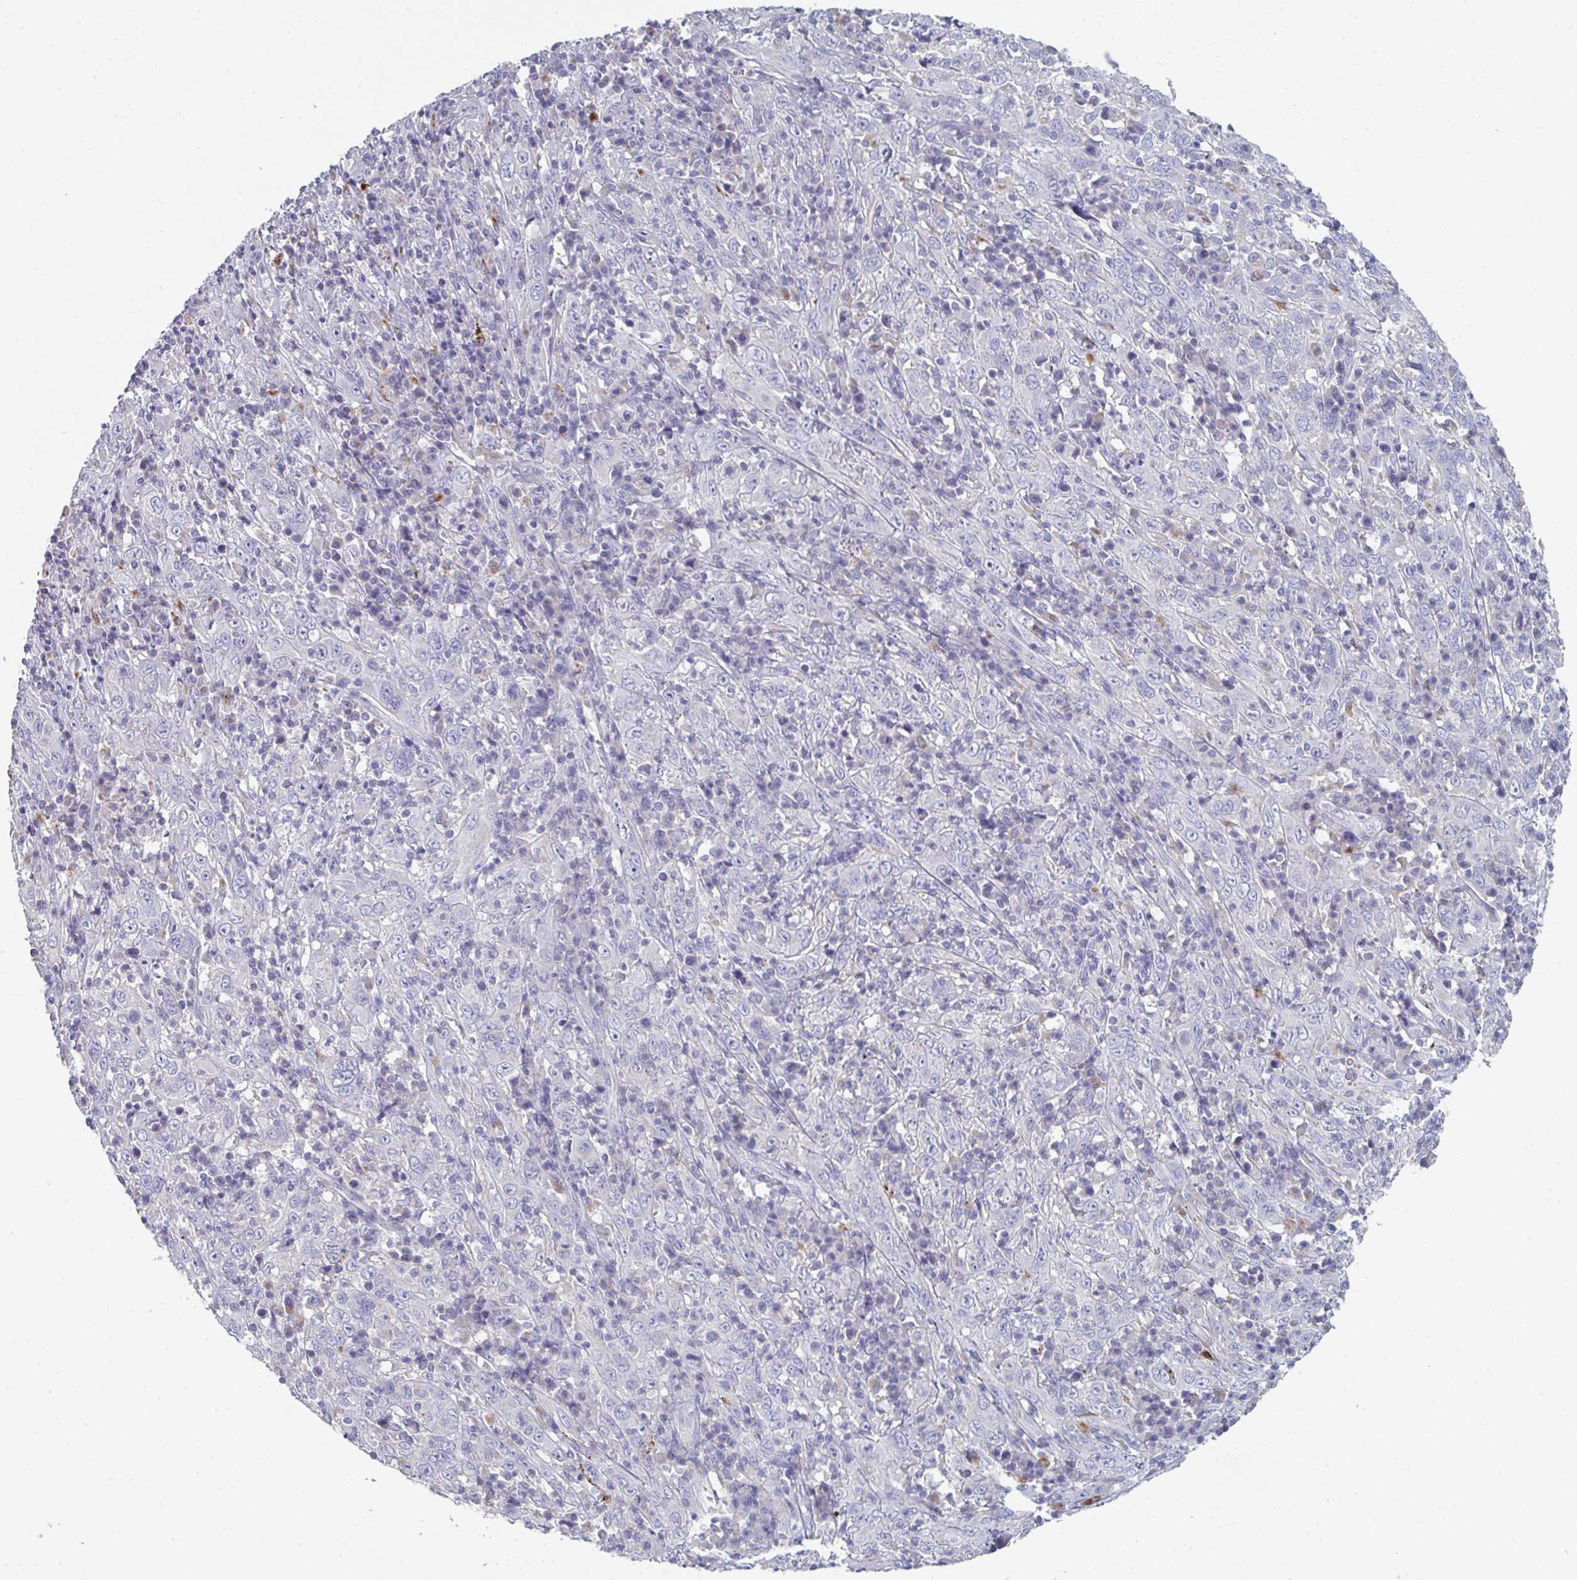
{"staining": {"intensity": "negative", "quantity": "none", "location": "none"}, "tissue": "cervical cancer", "cell_type": "Tumor cells", "image_type": "cancer", "snomed": [{"axis": "morphology", "description": "Squamous cell carcinoma, NOS"}, {"axis": "topography", "description": "Cervix"}], "caption": "This micrograph is of cervical cancer (squamous cell carcinoma) stained with immunohistochemistry (IHC) to label a protein in brown with the nuclei are counter-stained blue. There is no positivity in tumor cells.", "gene": "HGFAC", "patient": {"sex": "female", "age": 46}}